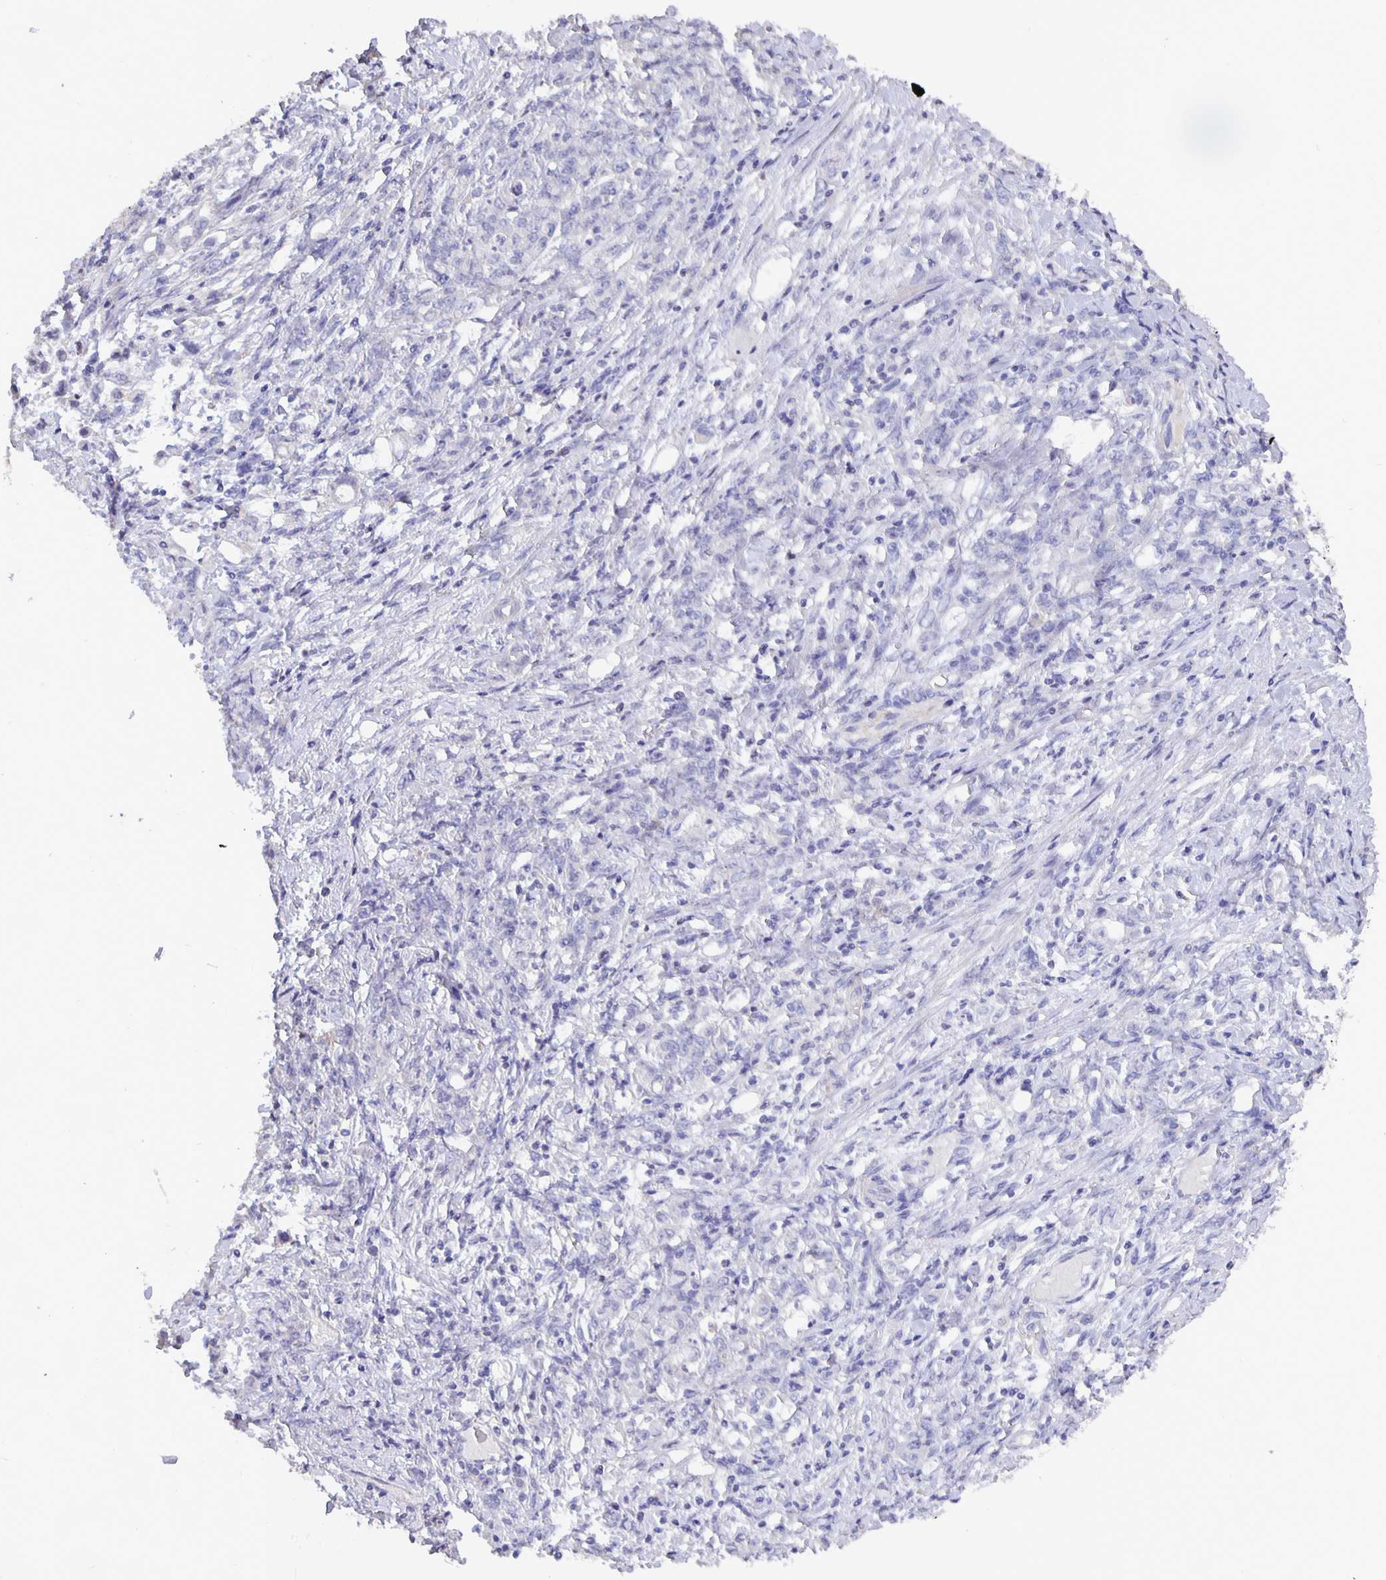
{"staining": {"intensity": "negative", "quantity": "none", "location": "none"}, "tissue": "stomach cancer", "cell_type": "Tumor cells", "image_type": "cancer", "snomed": [{"axis": "morphology", "description": "Adenocarcinoma, NOS"}, {"axis": "topography", "description": "Stomach"}], "caption": "Immunohistochemistry micrograph of stomach cancer (adenocarcinoma) stained for a protein (brown), which demonstrates no staining in tumor cells.", "gene": "CFAP74", "patient": {"sex": "female", "age": 79}}